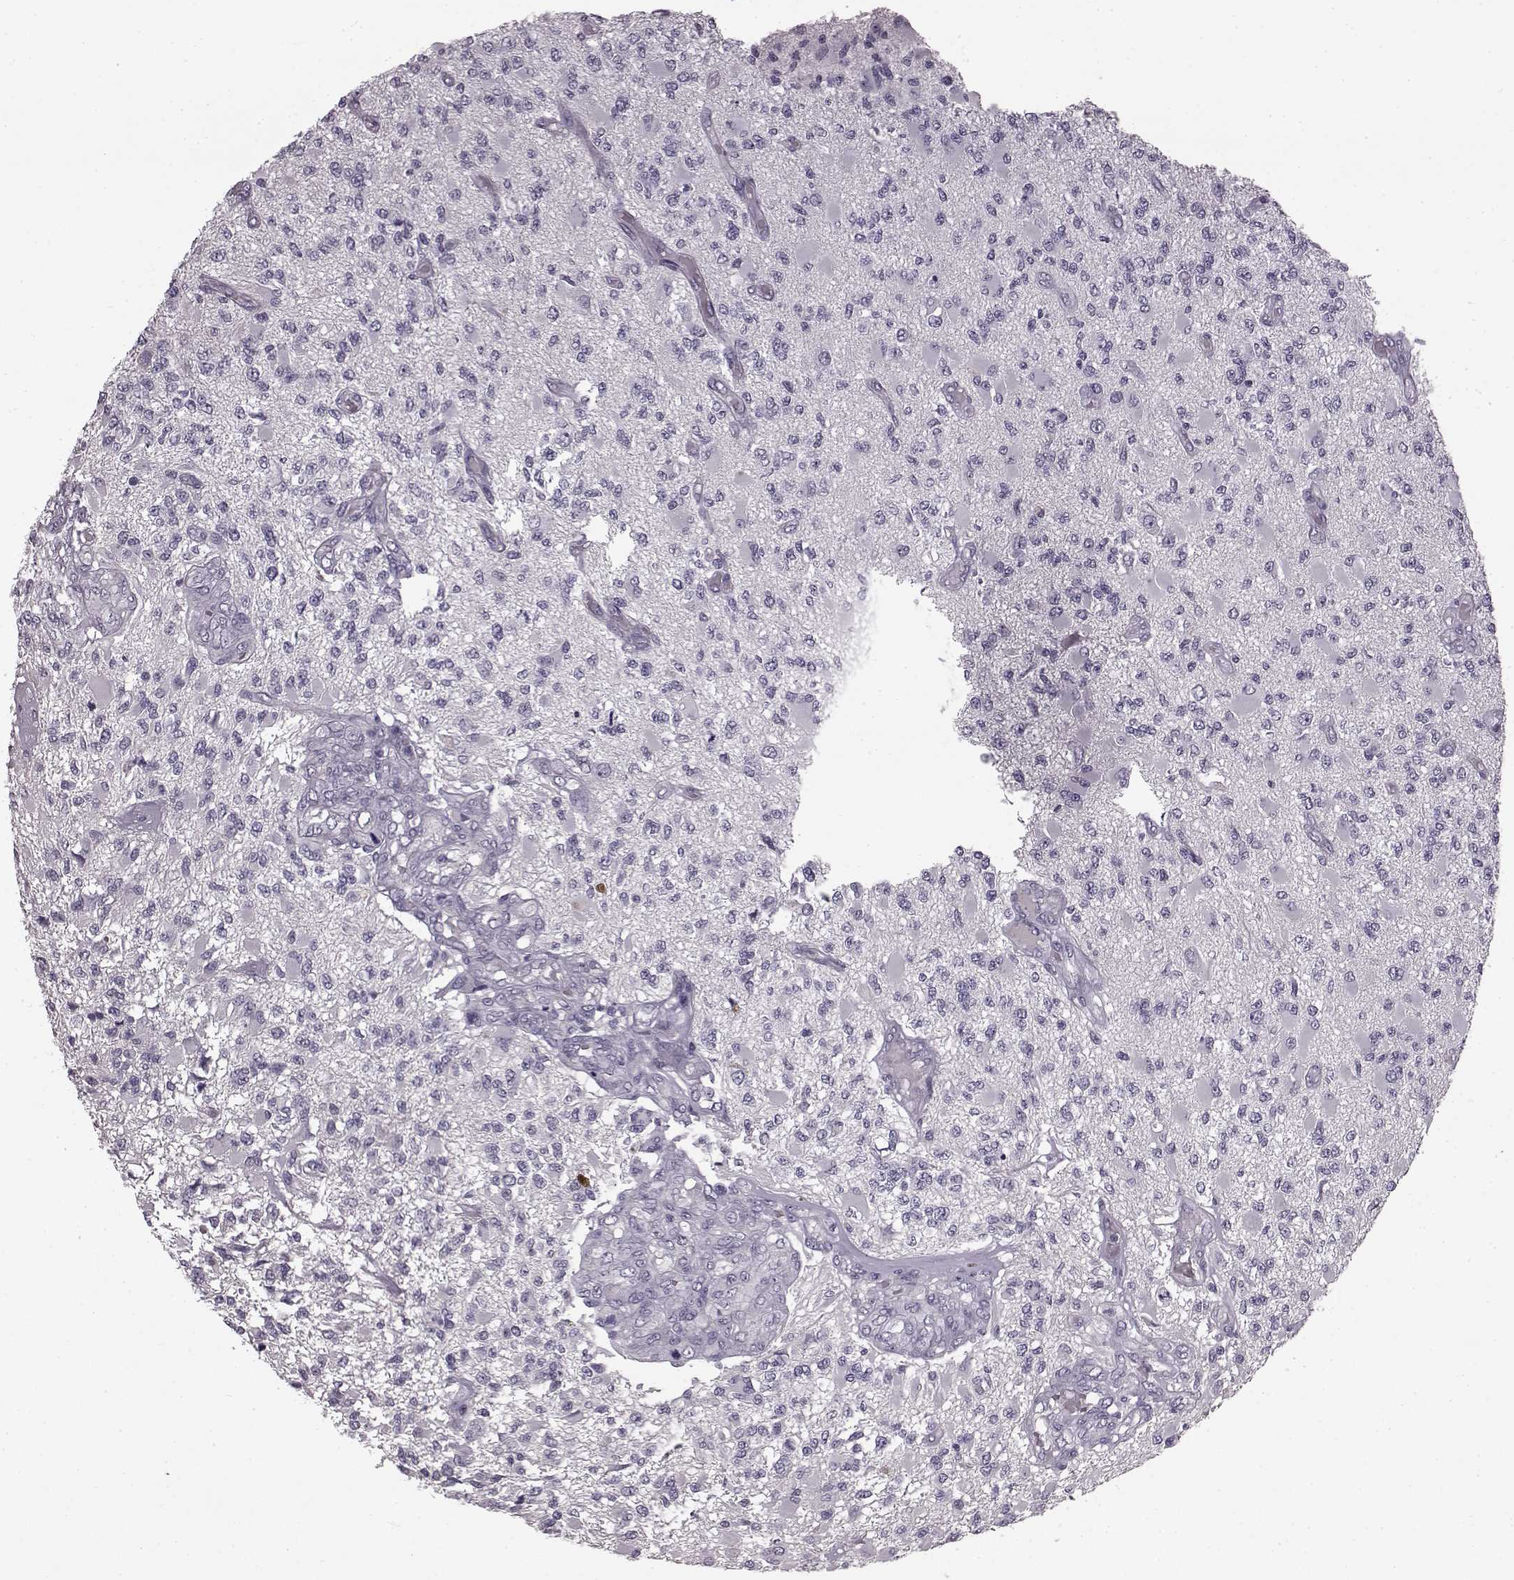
{"staining": {"intensity": "negative", "quantity": "none", "location": "none"}, "tissue": "glioma", "cell_type": "Tumor cells", "image_type": "cancer", "snomed": [{"axis": "morphology", "description": "Glioma, malignant, High grade"}, {"axis": "topography", "description": "Brain"}], "caption": "The histopathology image demonstrates no staining of tumor cells in glioma.", "gene": "PRPH2", "patient": {"sex": "female", "age": 63}}